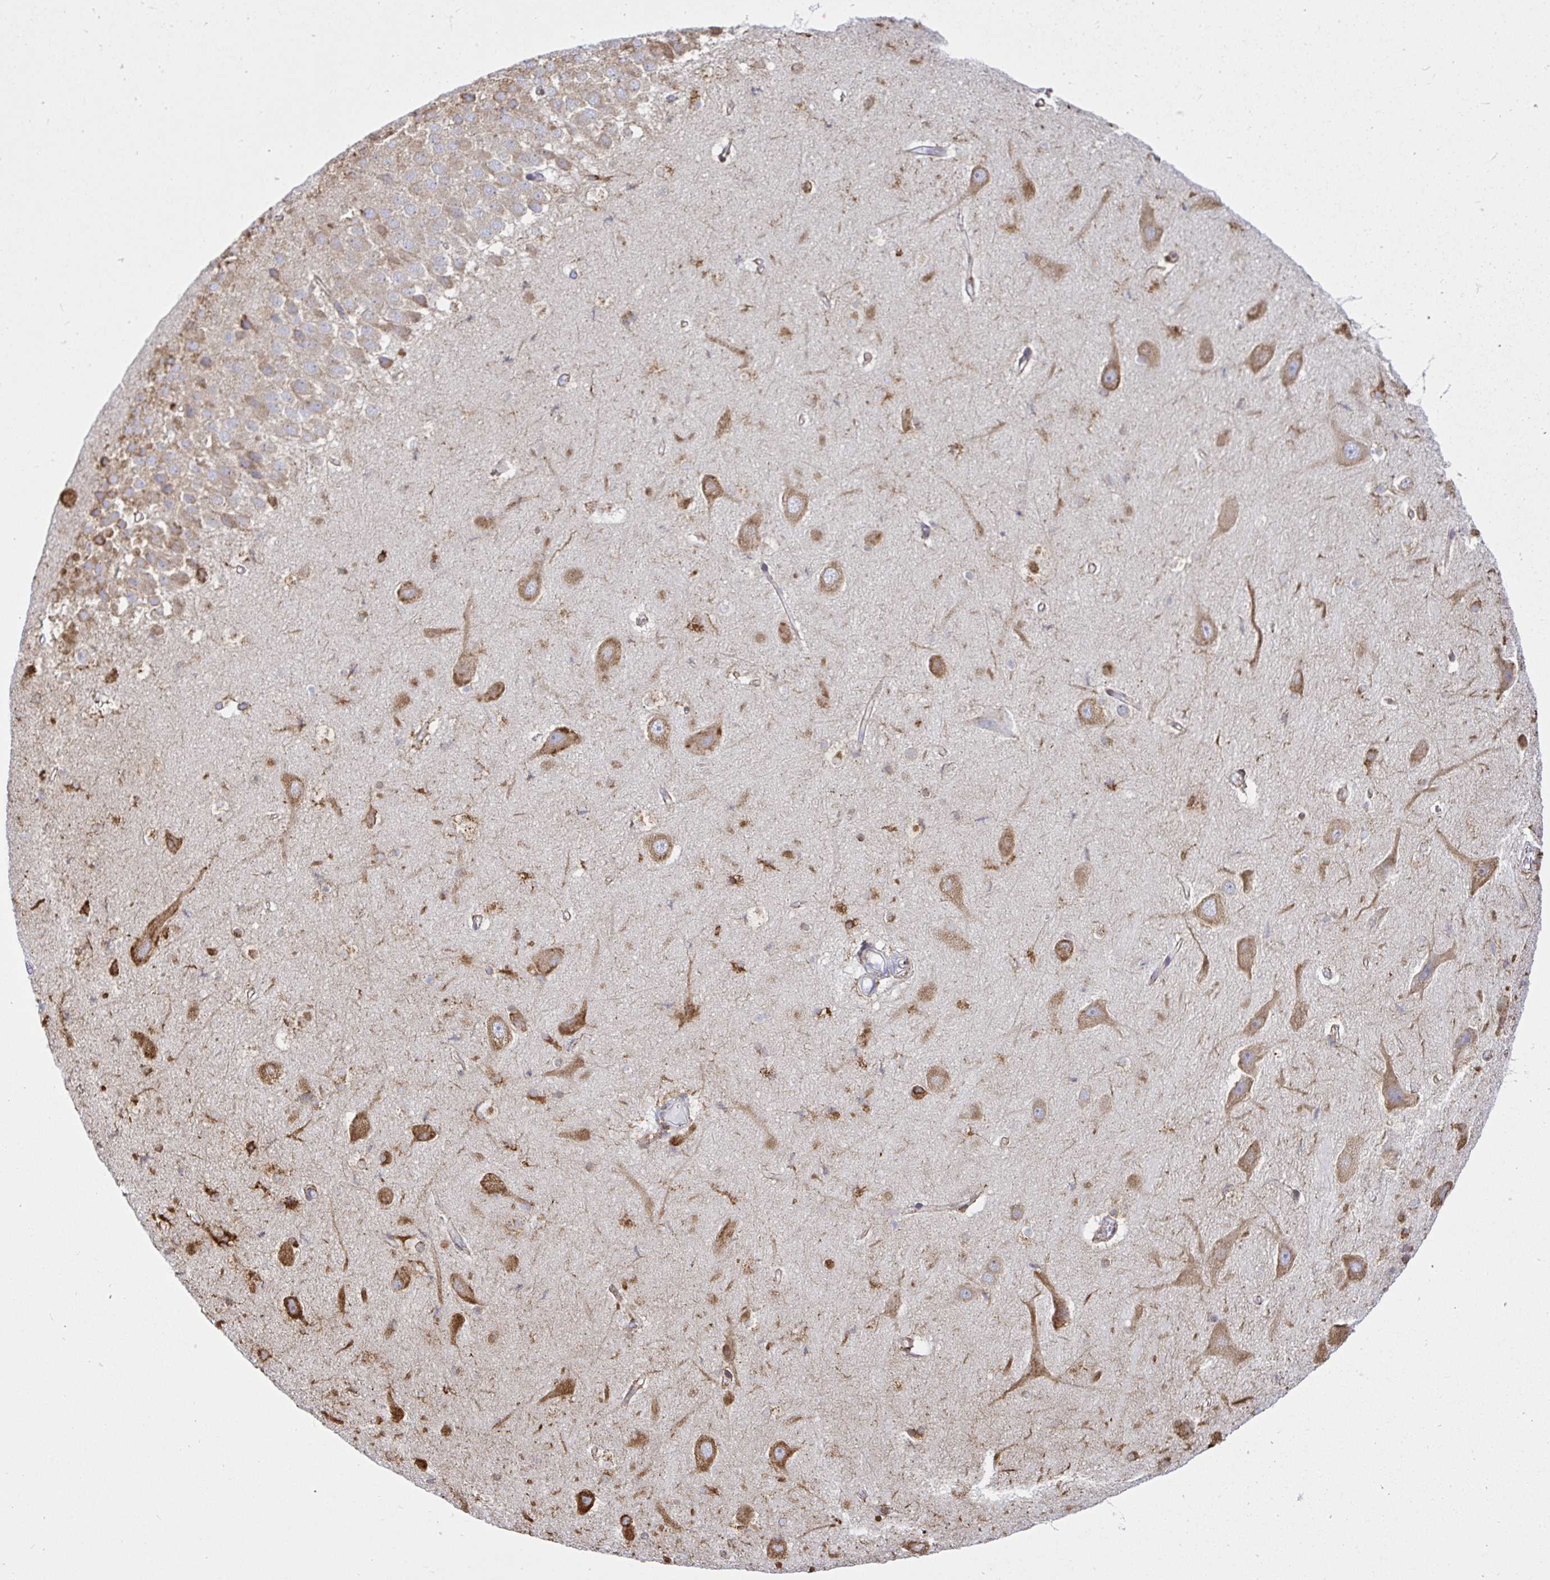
{"staining": {"intensity": "moderate", "quantity": "<25%", "location": "cytoplasmic/membranous"}, "tissue": "hippocampus", "cell_type": "Glial cells", "image_type": "normal", "snomed": [{"axis": "morphology", "description": "Normal tissue, NOS"}, {"axis": "topography", "description": "Hippocampus"}], "caption": "Human hippocampus stained with a brown dye displays moderate cytoplasmic/membranous positive staining in approximately <25% of glial cells.", "gene": "CLGN", "patient": {"sex": "male", "age": 26}}